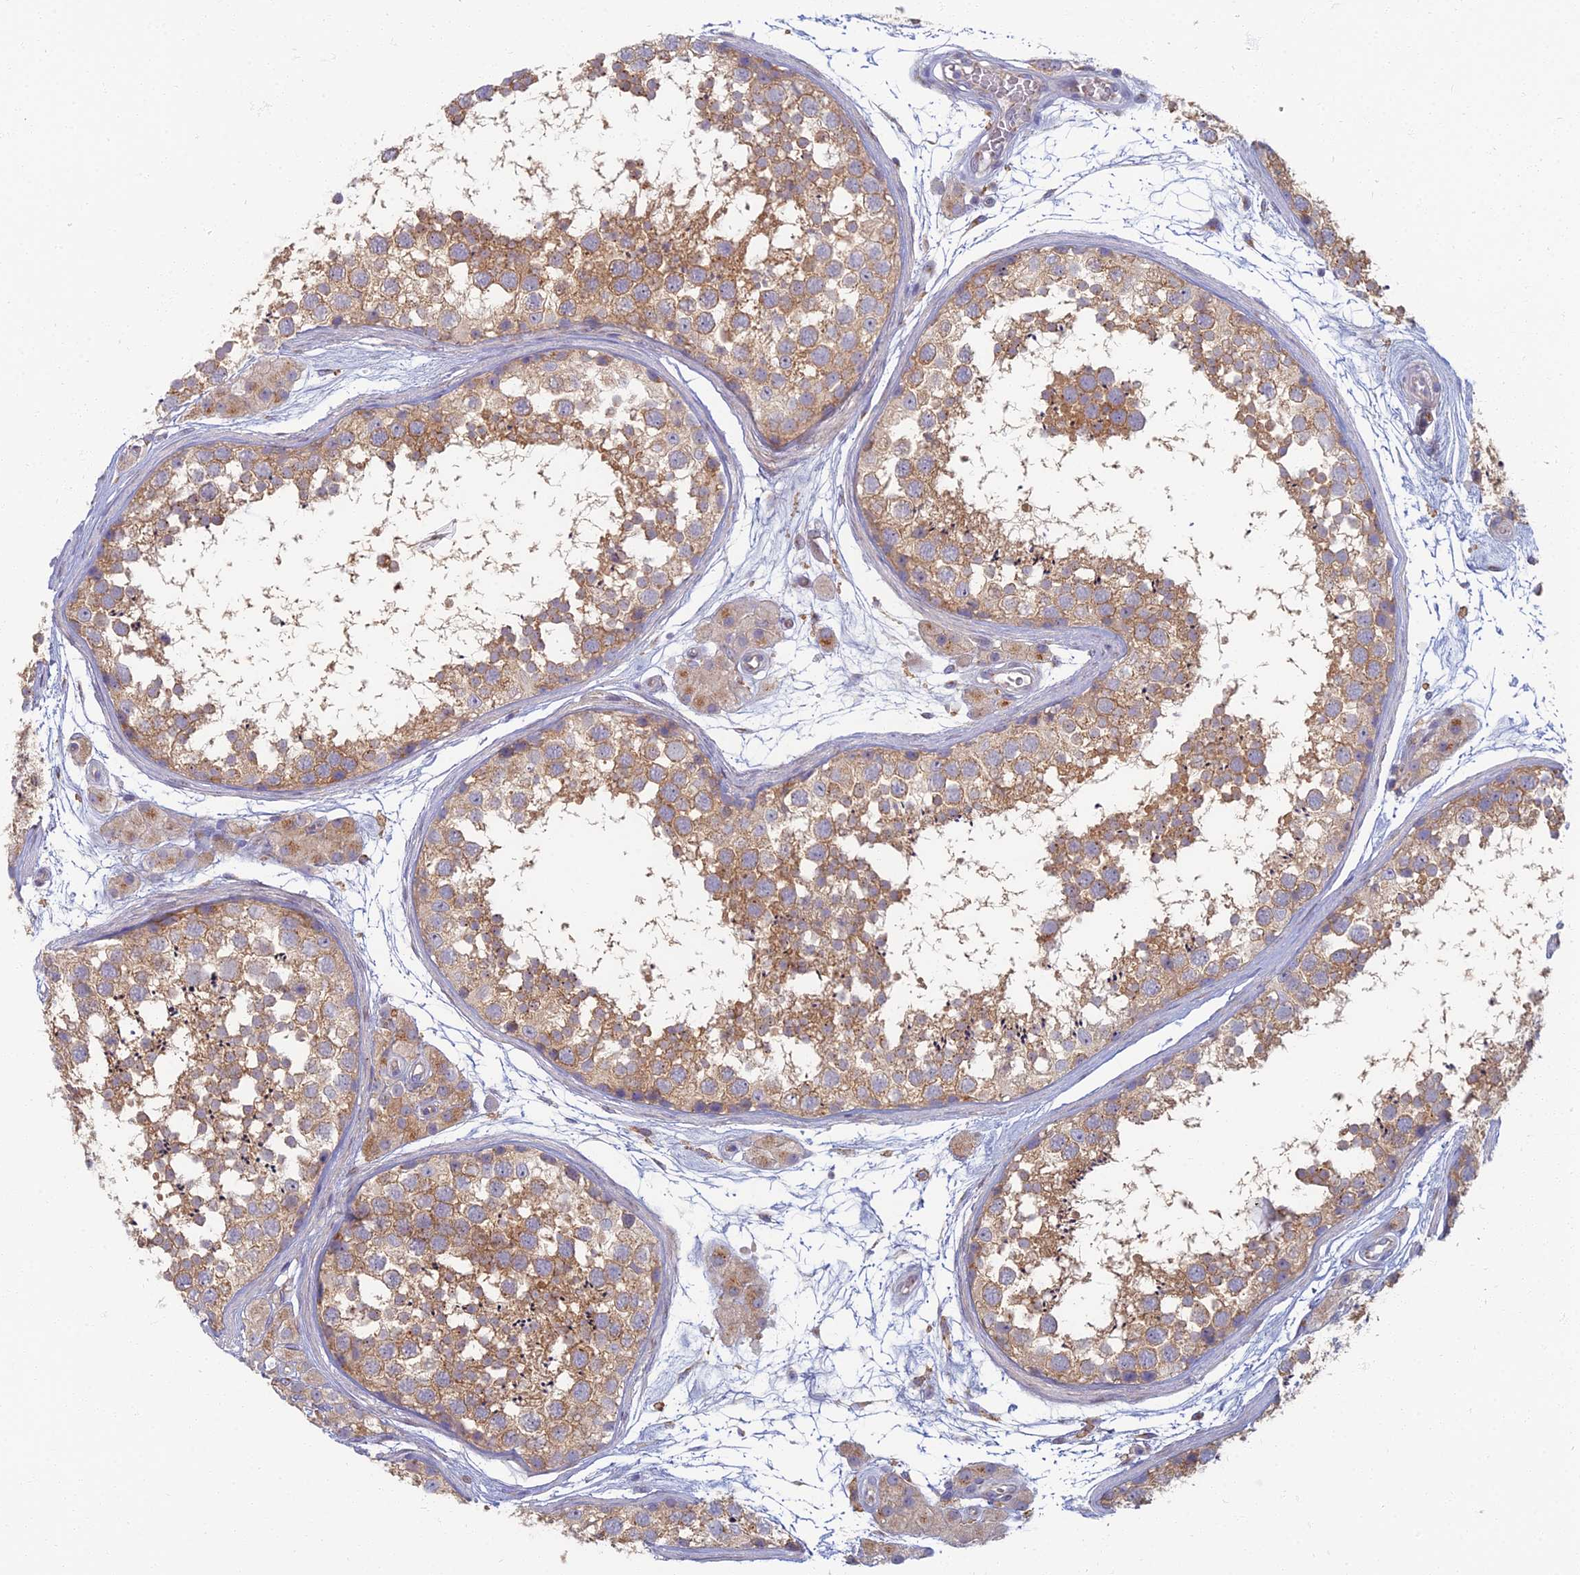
{"staining": {"intensity": "moderate", "quantity": ">75%", "location": "cytoplasmic/membranous"}, "tissue": "testis", "cell_type": "Cells in seminiferous ducts", "image_type": "normal", "snomed": [{"axis": "morphology", "description": "Normal tissue, NOS"}, {"axis": "topography", "description": "Testis"}], "caption": "Immunohistochemical staining of normal testis displays >75% levels of moderate cytoplasmic/membranous protein positivity in about >75% of cells in seminiferous ducts. The staining is performed using DAB brown chromogen to label protein expression. The nuclei are counter-stained blue using hematoxylin.", "gene": "PROX2", "patient": {"sex": "male", "age": 56}}